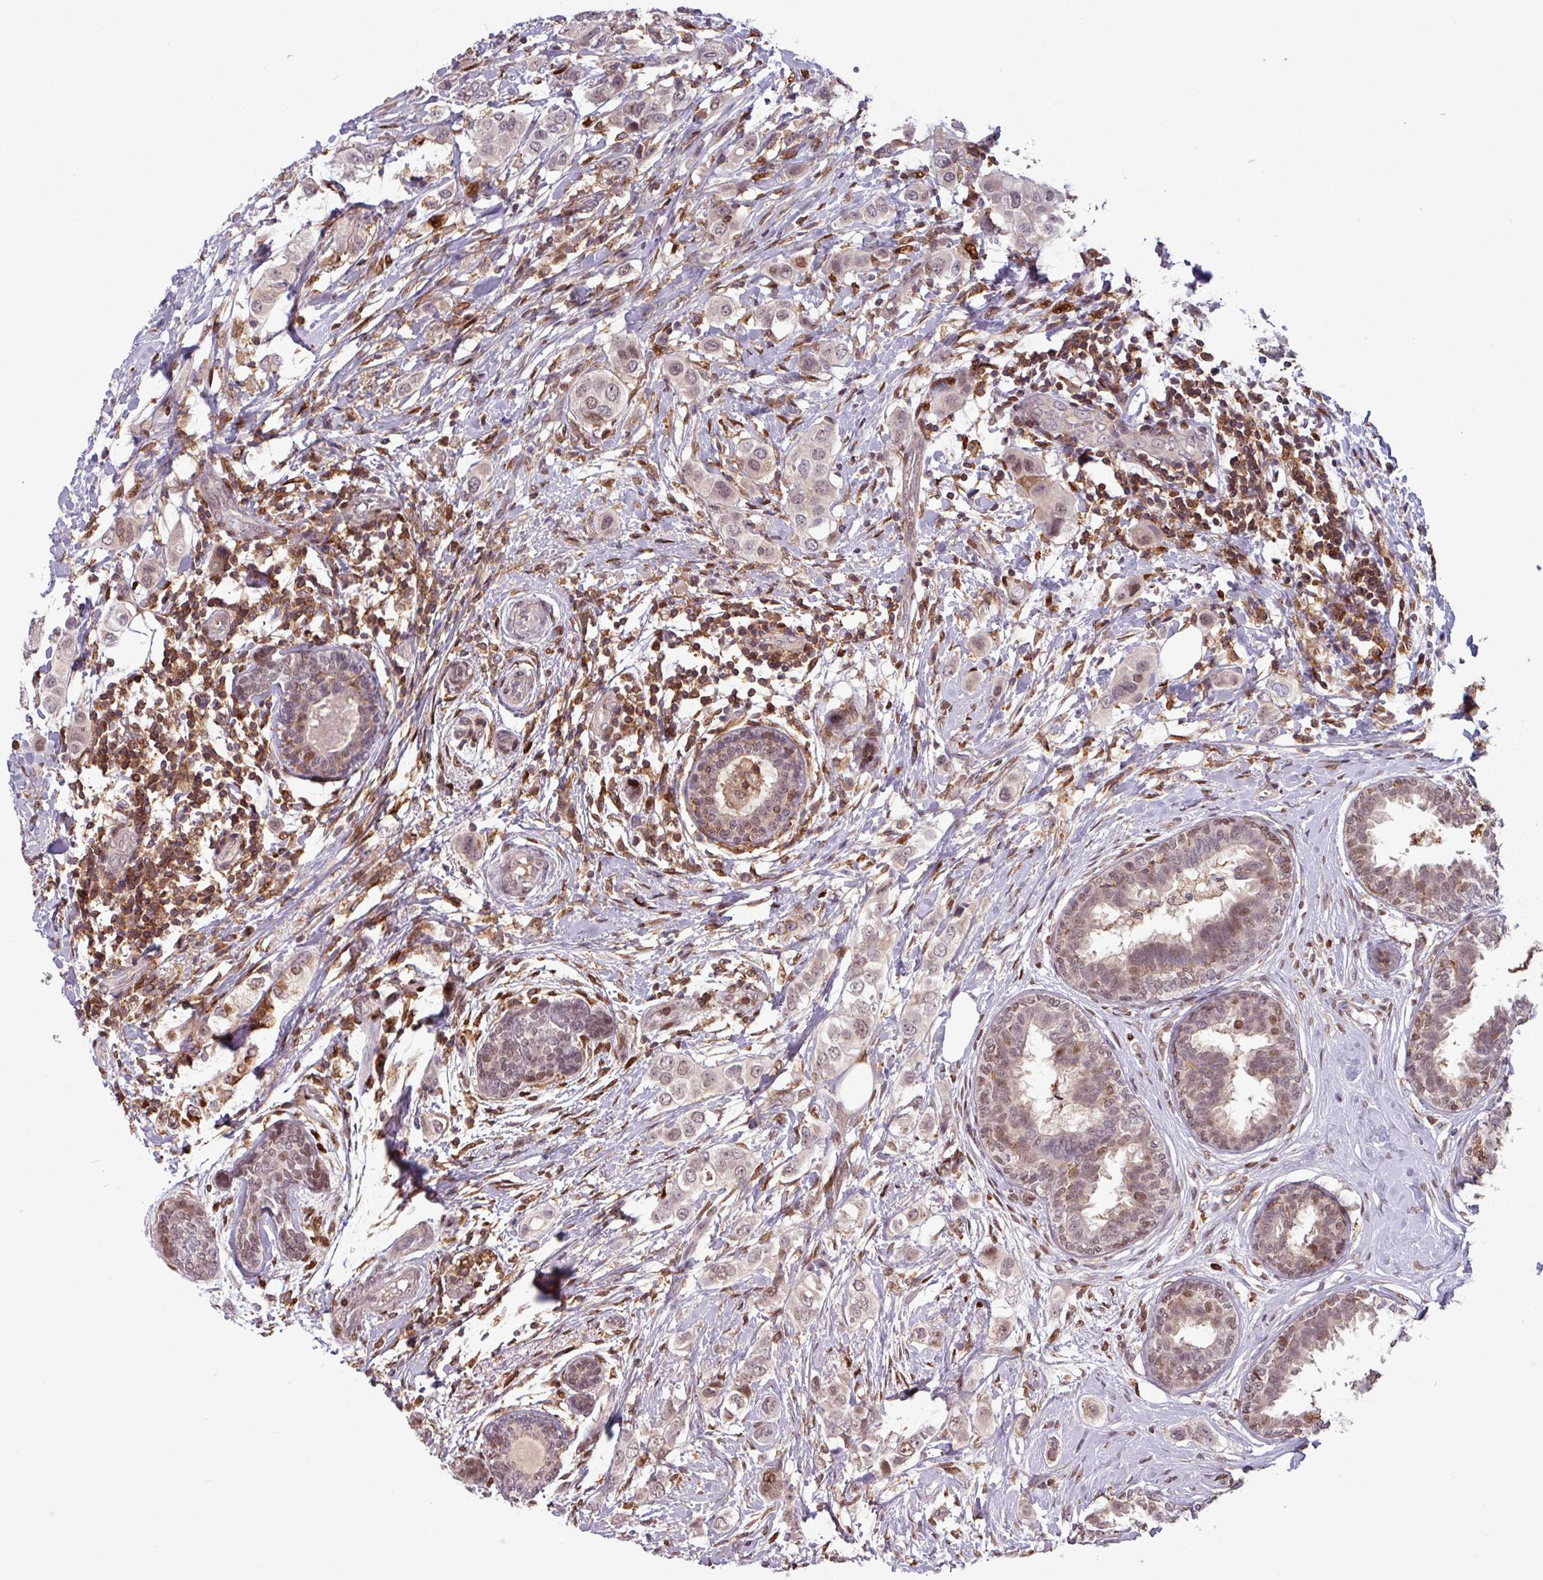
{"staining": {"intensity": "weak", "quantity": ">75%", "location": "nuclear"}, "tissue": "breast cancer", "cell_type": "Tumor cells", "image_type": "cancer", "snomed": [{"axis": "morphology", "description": "Lobular carcinoma"}, {"axis": "topography", "description": "Breast"}], "caption": "Immunohistochemistry micrograph of neoplastic tissue: breast lobular carcinoma stained using immunohistochemistry displays low levels of weak protein expression localized specifically in the nuclear of tumor cells, appearing as a nuclear brown color.", "gene": "PRRX1", "patient": {"sex": "female", "age": 51}}